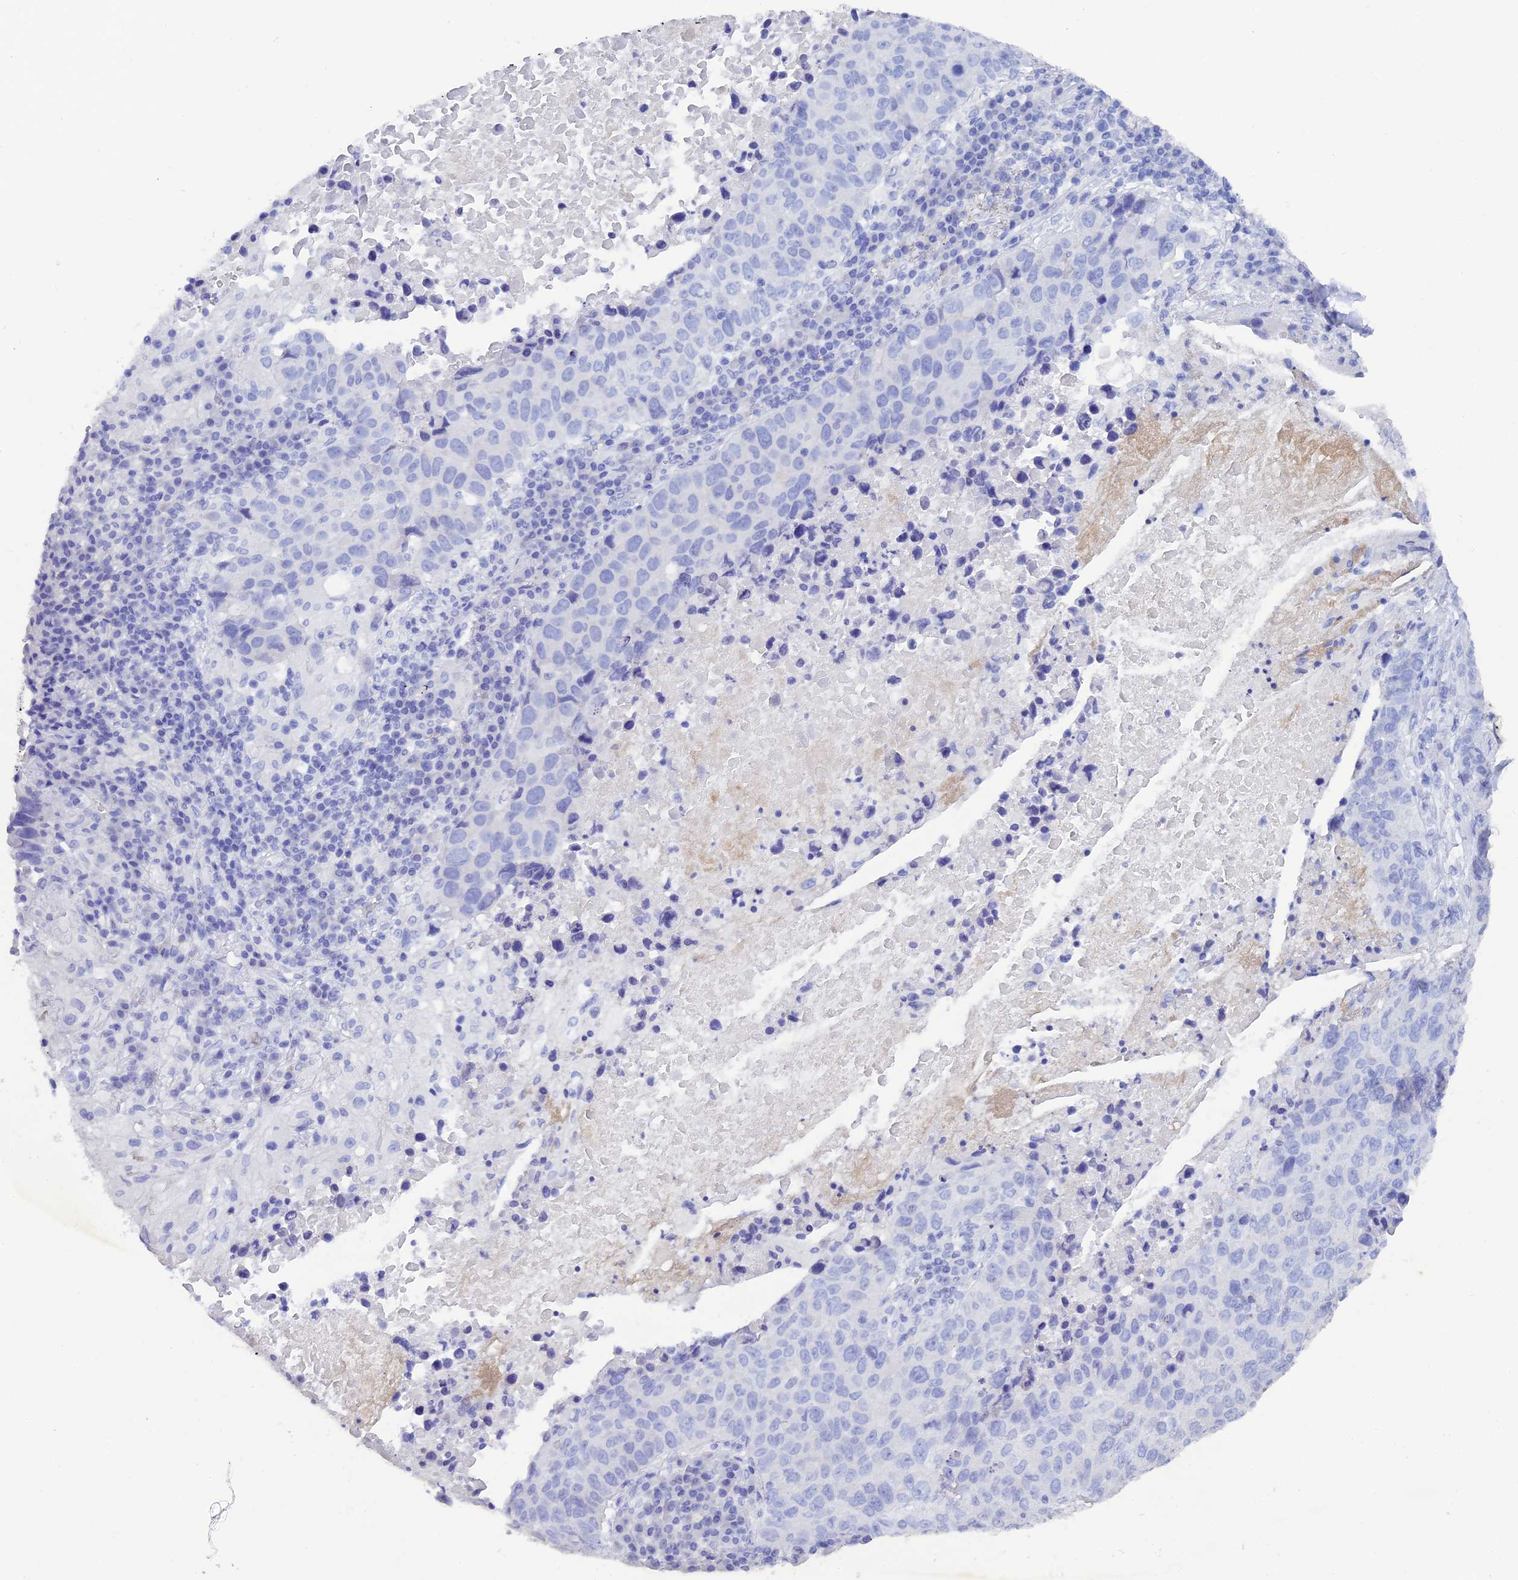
{"staining": {"intensity": "negative", "quantity": "none", "location": "none"}, "tissue": "lung cancer", "cell_type": "Tumor cells", "image_type": "cancer", "snomed": [{"axis": "morphology", "description": "Squamous cell carcinoma, NOS"}, {"axis": "topography", "description": "Lung"}], "caption": "Immunohistochemistry histopathology image of neoplastic tissue: human lung cancer stained with DAB (3,3'-diaminobenzidine) reveals no significant protein positivity in tumor cells.", "gene": "REG1A", "patient": {"sex": "male", "age": 73}}